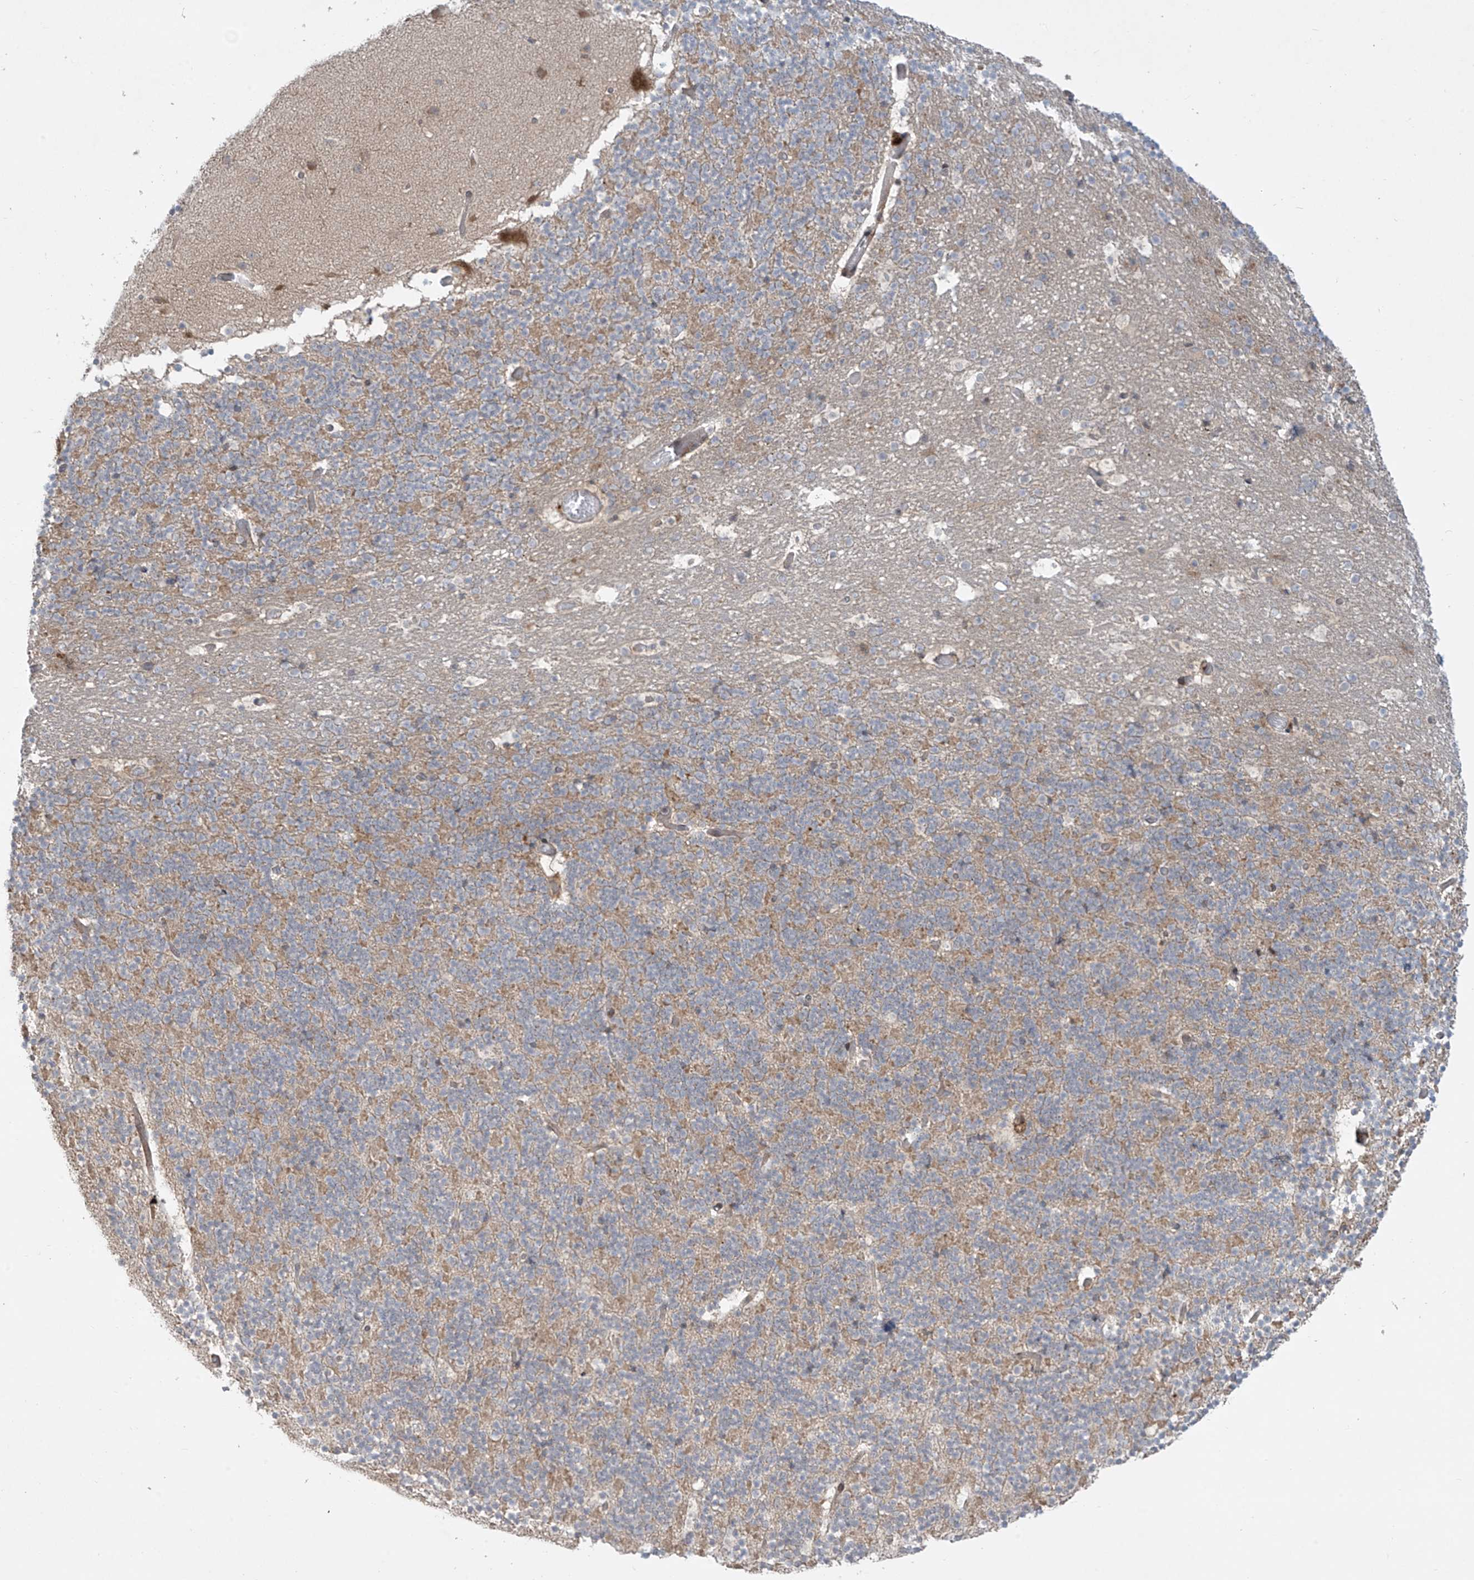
{"staining": {"intensity": "weak", "quantity": "25%-75%", "location": "cytoplasmic/membranous"}, "tissue": "cerebellum", "cell_type": "Cells in granular layer", "image_type": "normal", "snomed": [{"axis": "morphology", "description": "Normal tissue, NOS"}, {"axis": "topography", "description": "Cerebellum"}], "caption": "Unremarkable cerebellum shows weak cytoplasmic/membranous expression in about 25%-75% of cells in granular layer.", "gene": "PPAT", "patient": {"sex": "male", "age": 57}}